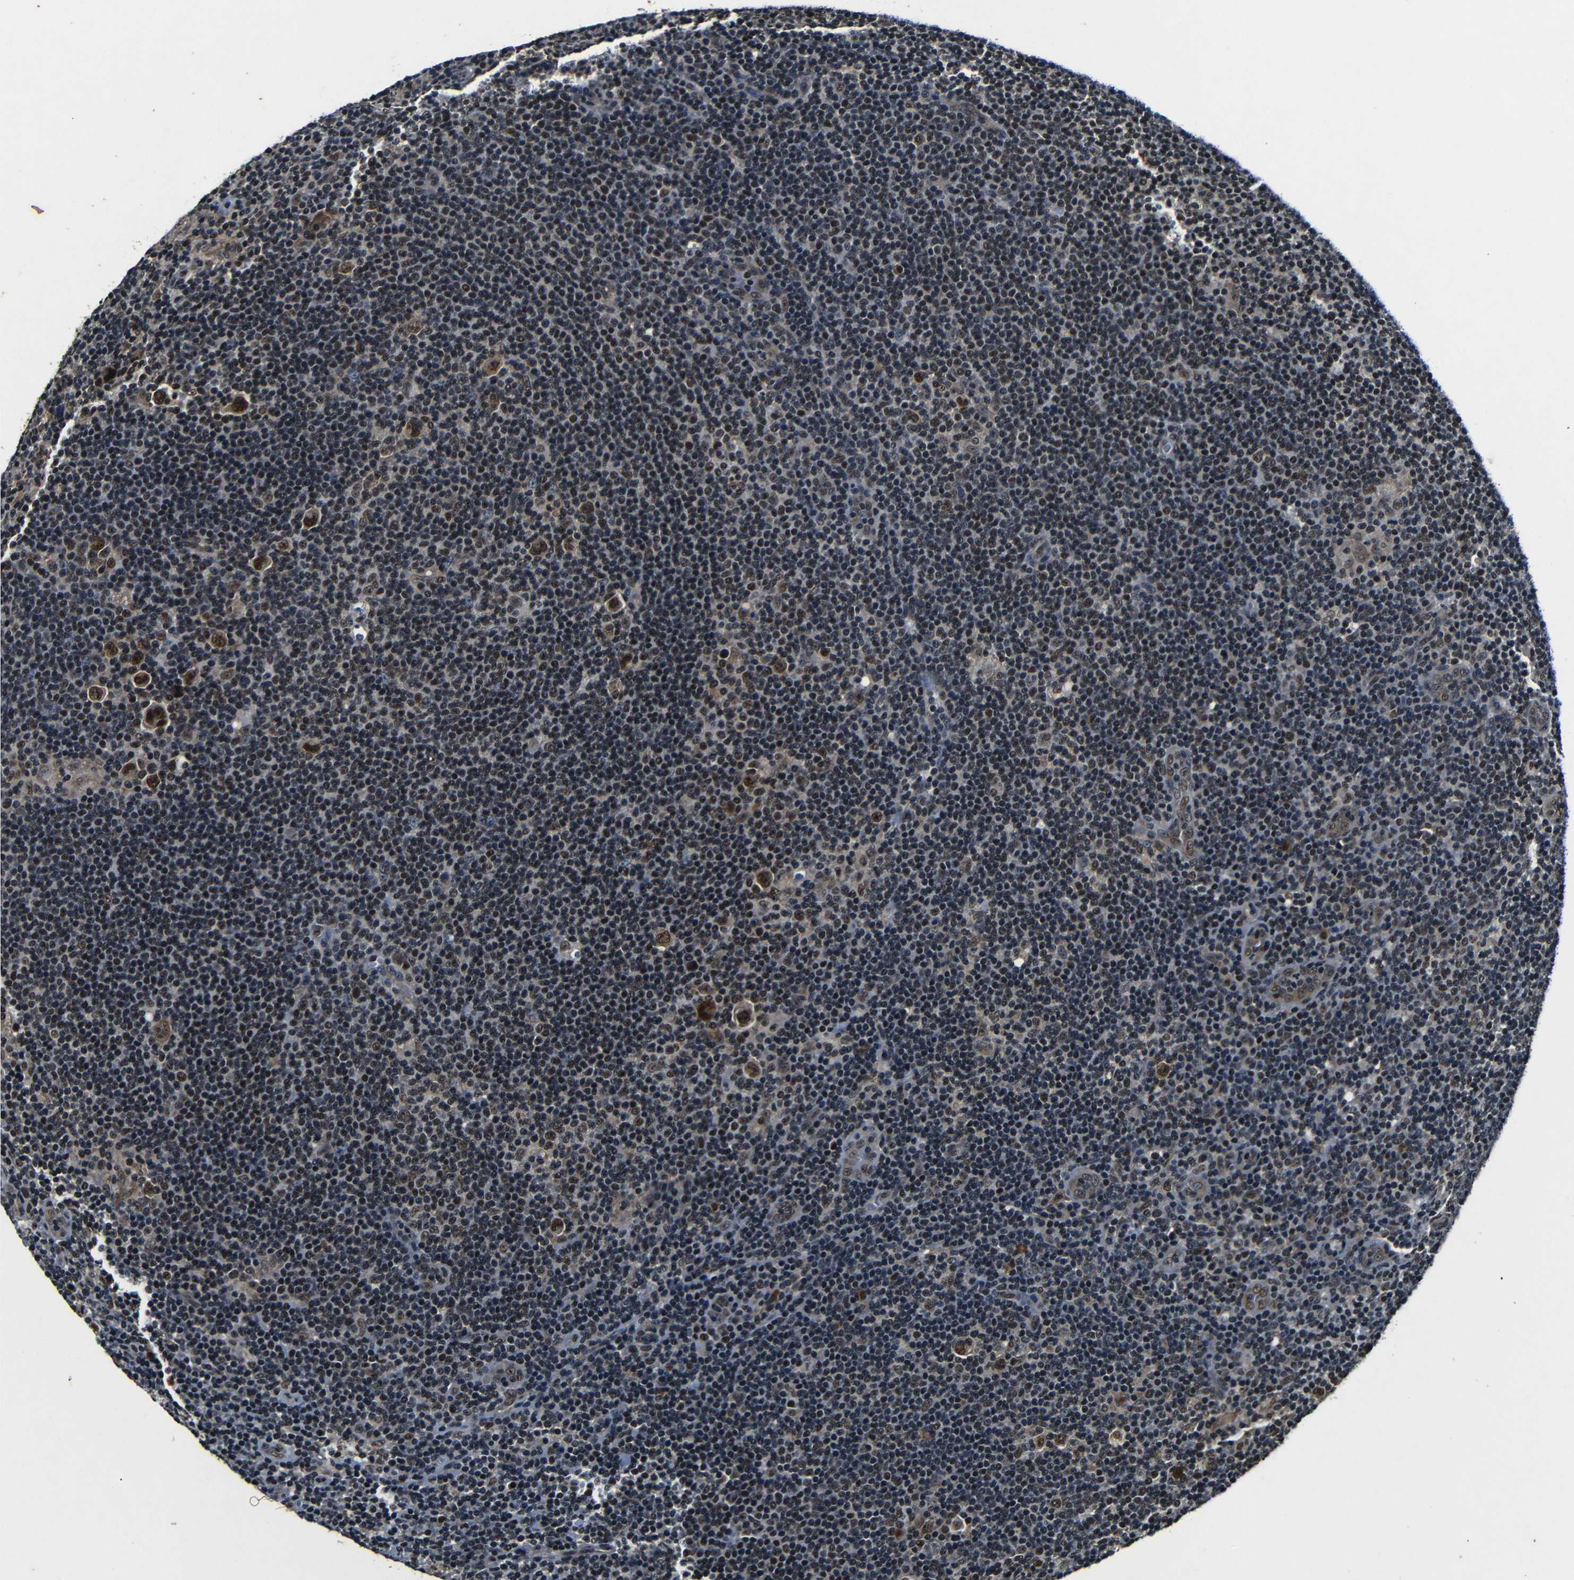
{"staining": {"intensity": "strong", "quantity": ">75%", "location": "cytoplasmic/membranous,nuclear"}, "tissue": "lymphoma", "cell_type": "Tumor cells", "image_type": "cancer", "snomed": [{"axis": "morphology", "description": "Hodgkin's disease, NOS"}, {"axis": "topography", "description": "Lymph node"}], "caption": "The immunohistochemical stain labels strong cytoplasmic/membranous and nuclear positivity in tumor cells of Hodgkin's disease tissue.", "gene": "FOXD4", "patient": {"sex": "female", "age": 57}}